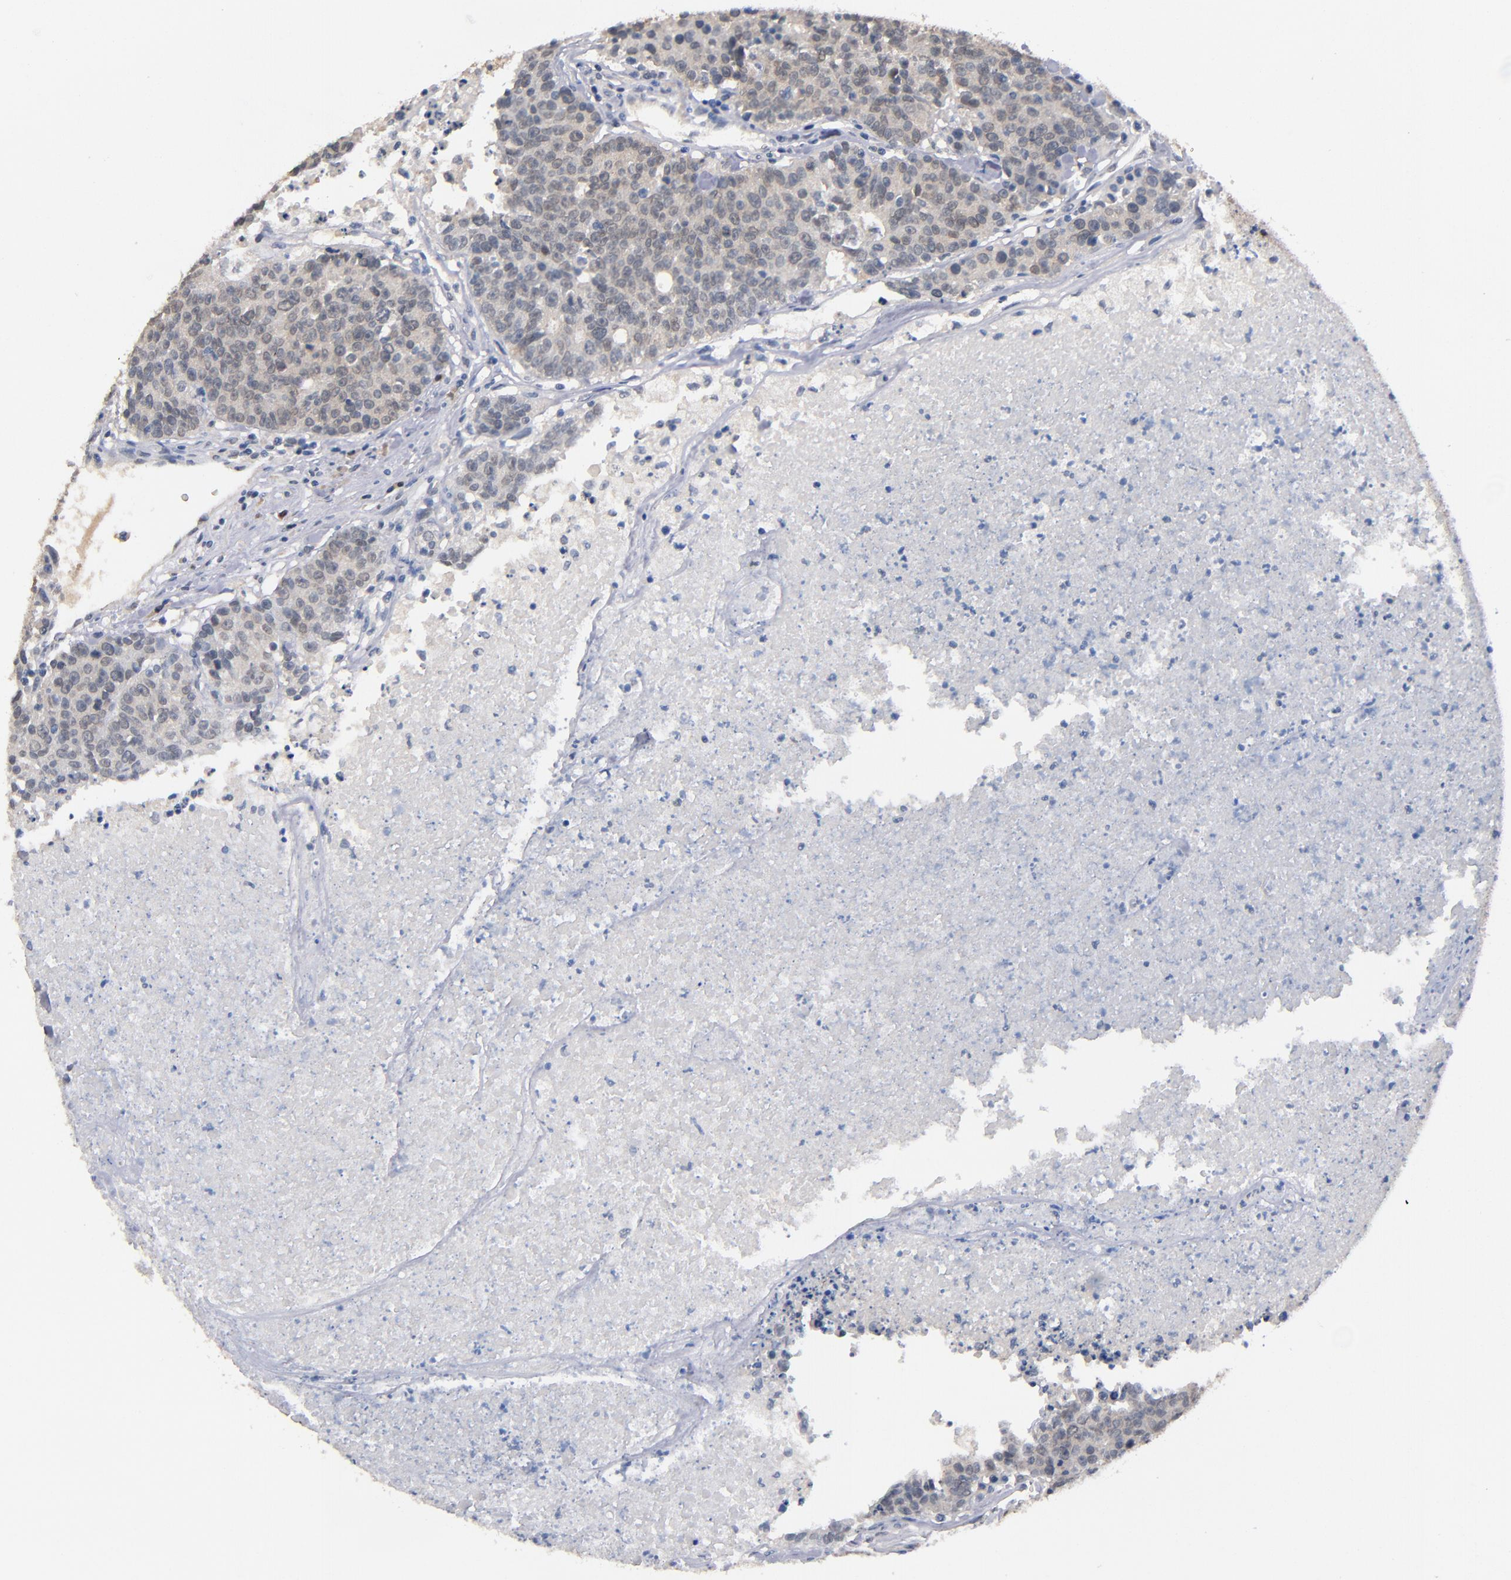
{"staining": {"intensity": "weak", "quantity": "25%-75%", "location": "cytoplasmic/membranous"}, "tissue": "colorectal cancer", "cell_type": "Tumor cells", "image_type": "cancer", "snomed": [{"axis": "morphology", "description": "Adenocarcinoma, NOS"}, {"axis": "topography", "description": "Colon"}], "caption": "Weak cytoplasmic/membranous staining for a protein is appreciated in approximately 25%-75% of tumor cells of colorectal cancer using immunohistochemistry (IHC).", "gene": "ALG13", "patient": {"sex": "female", "age": 53}}